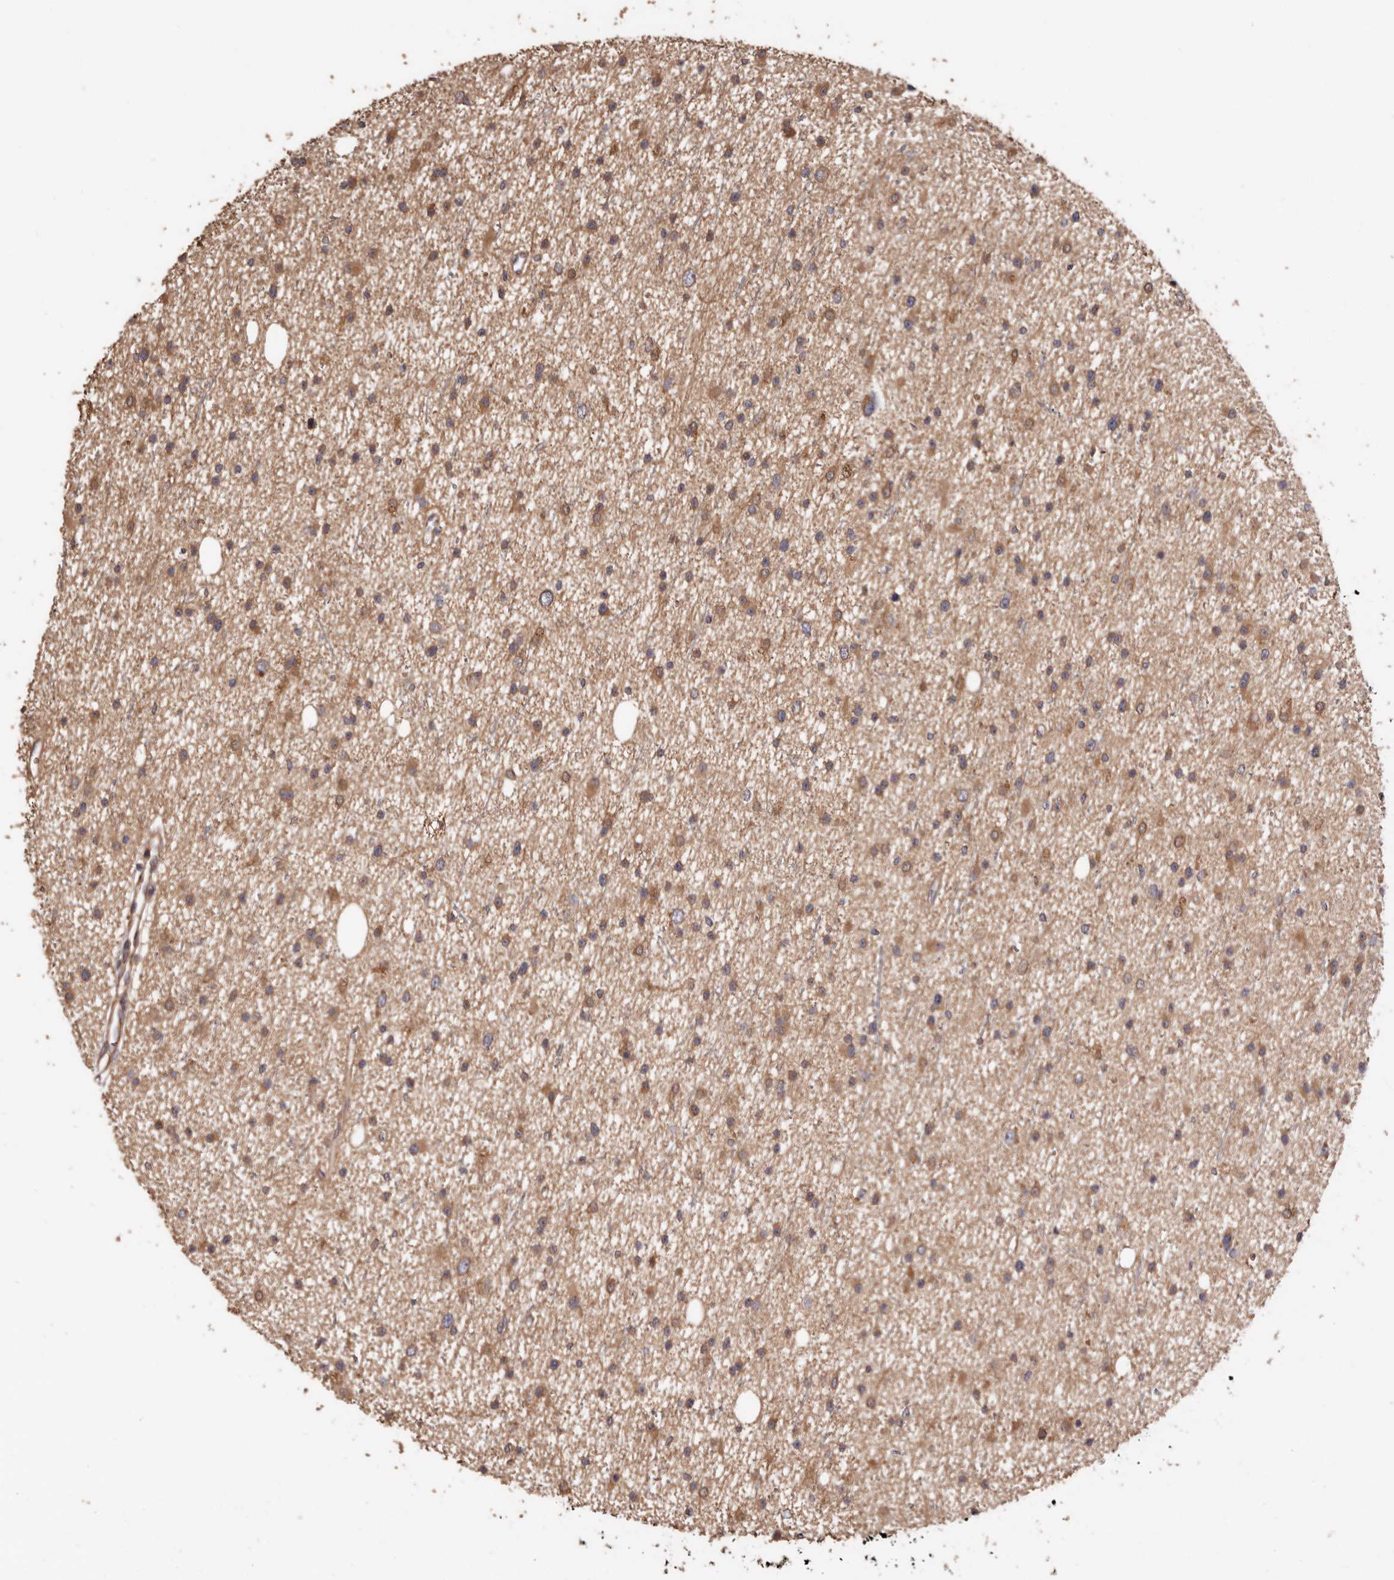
{"staining": {"intensity": "moderate", "quantity": ">75%", "location": "cytoplasmic/membranous"}, "tissue": "glioma", "cell_type": "Tumor cells", "image_type": "cancer", "snomed": [{"axis": "morphology", "description": "Glioma, malignant, Low grade"}, {"axis": "topography", "description": "Cerebral cortex"}], "caption": "A histopathology image of human malignant glioma (low-grade) stained for a protein shows moderate cytoplasmic/membranous brown staining in tumor cells.", "gene": "COQ8B", "patient": {"sex": "female", "age": 39}}